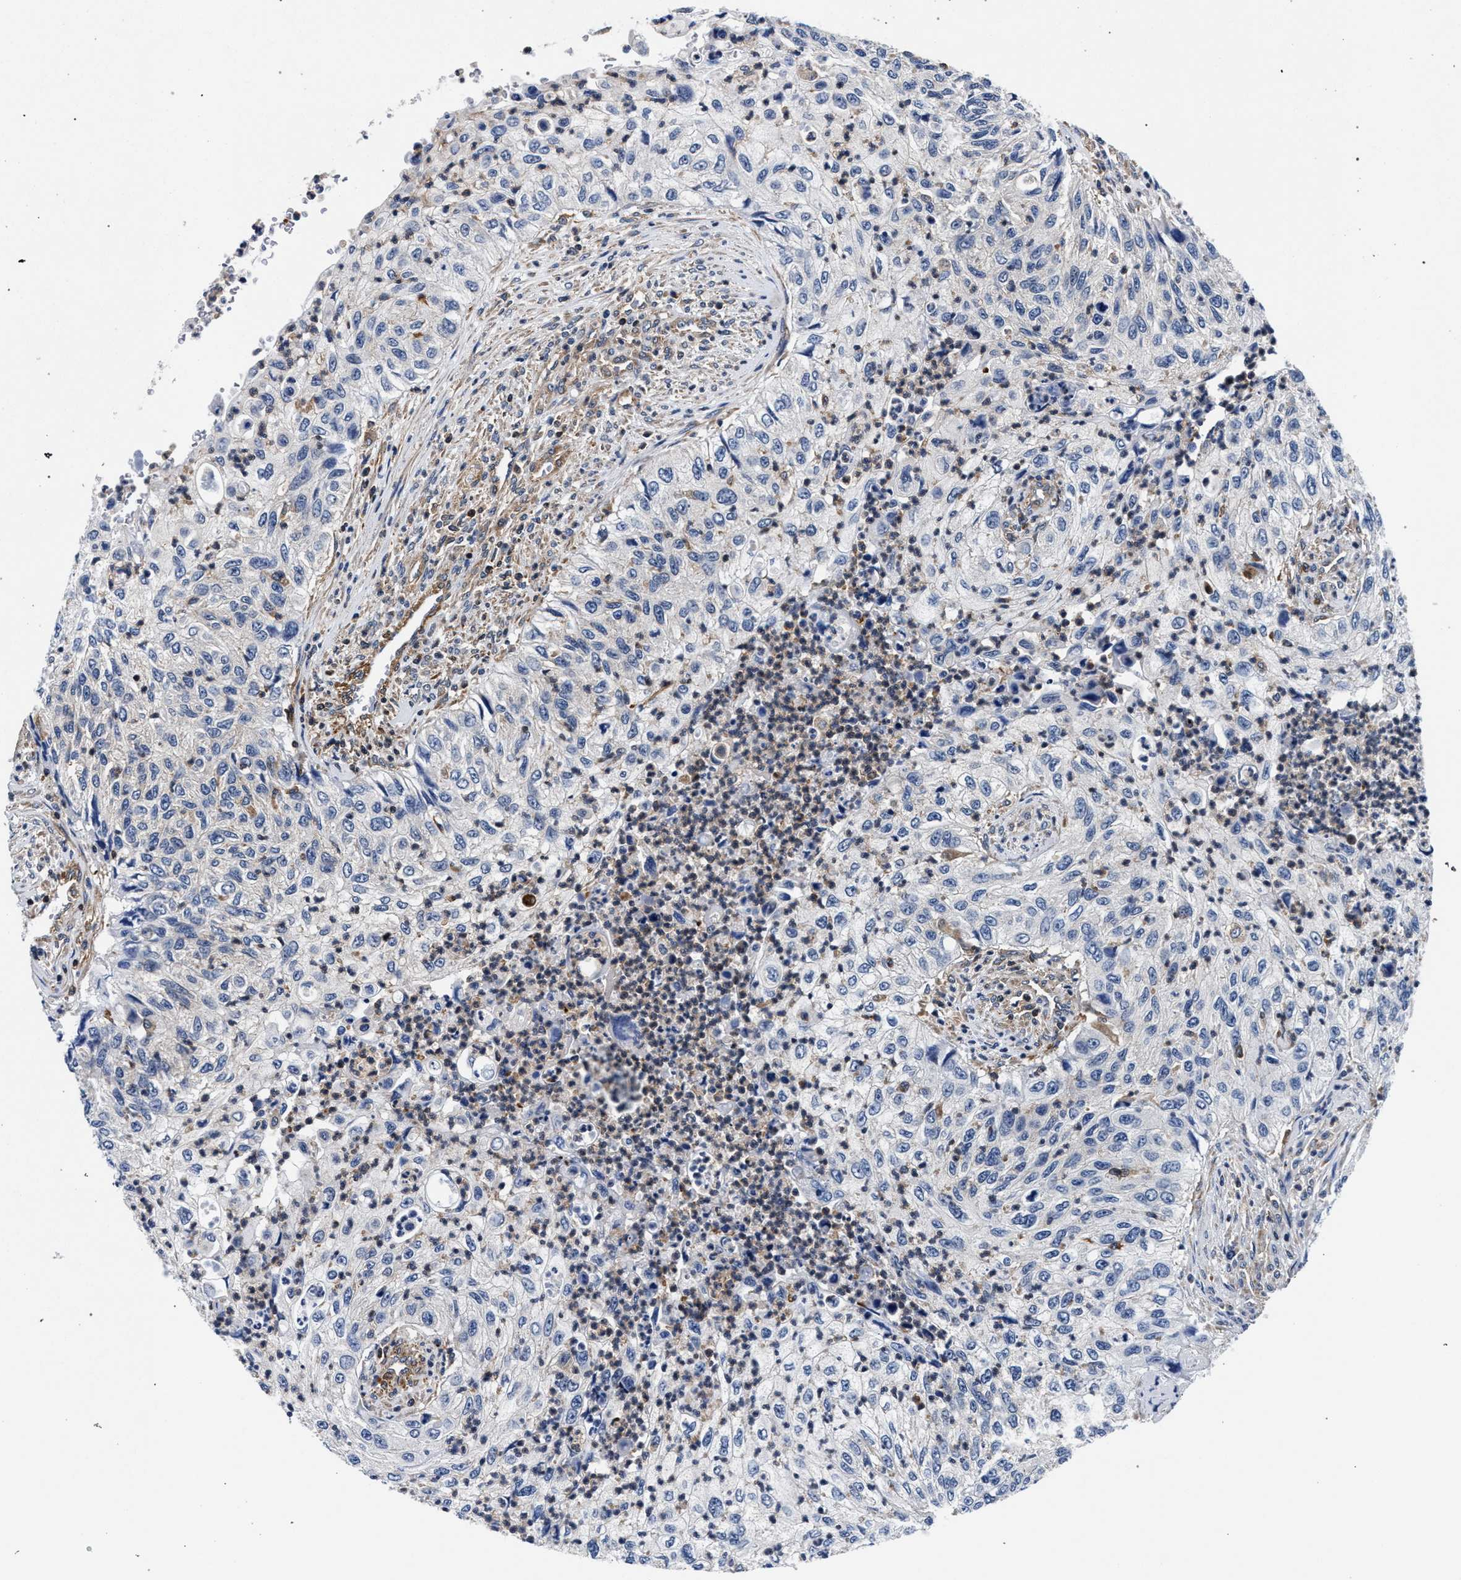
{"staining": {"intensity": "negative", "quantity": "none", "location": "none"}, "tissue": "urothelial cancer", "cell_type": "Tumor cells", "image_type": "cancer", "snomed": [{"axis": "morphology", "description": "Urothelial carcinoma, High grade"}, {"axis": "topography", "description": "Urinary bladder"}], "caption": "DAB (3,3'-diaminobenzidine) immunohistochemical staining of human urothelial cancer demonstrates no significant expression in tumor cells.", "gene": "LASP1", "patient": {"sex": "female", "age": 60}}